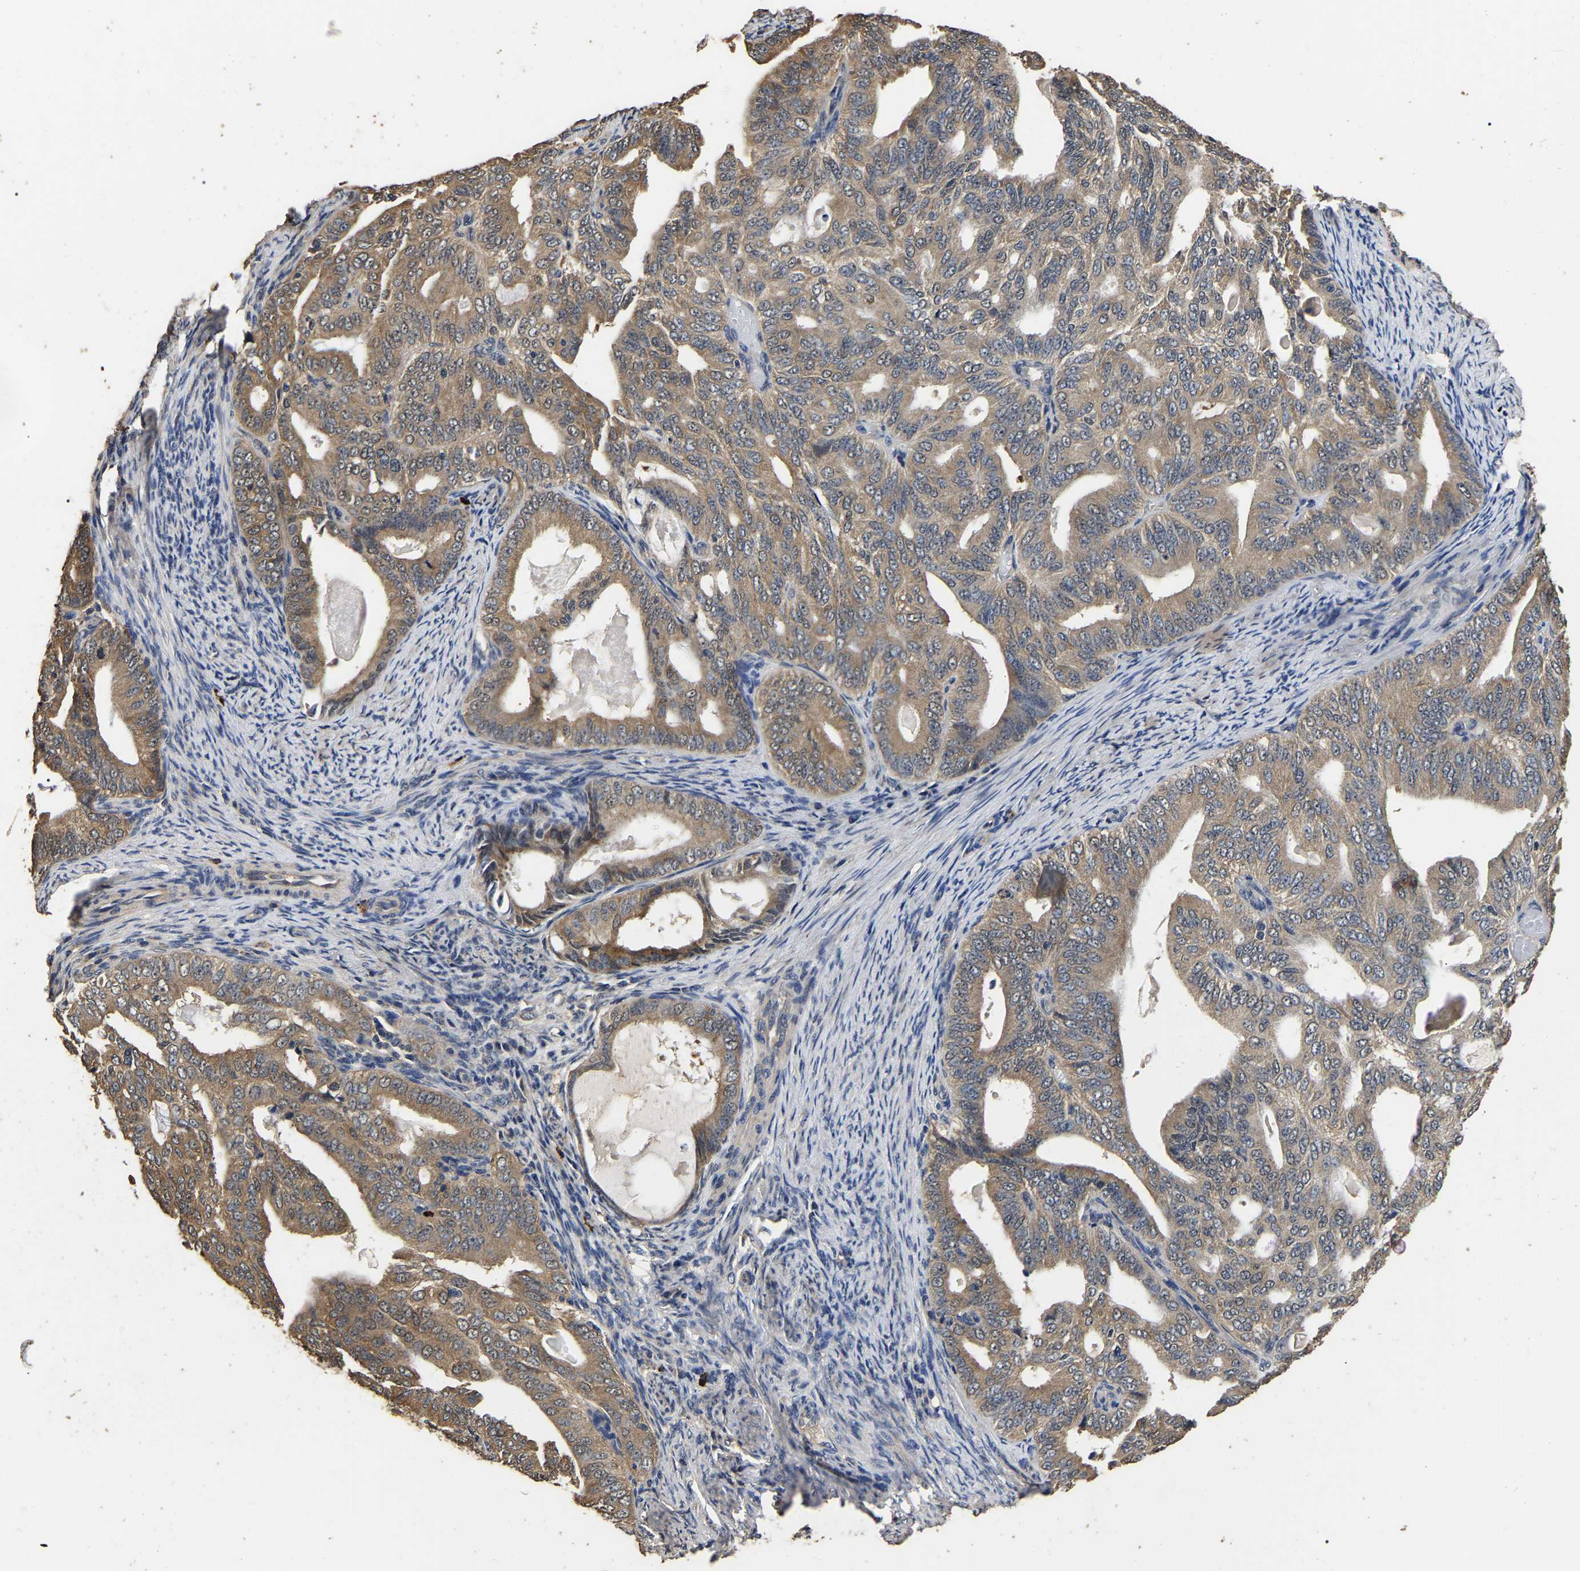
{"staining": {"intensity": "moderate", "quantity": ">75%", "location": "cytoplasmic/membranous"}, "tissue": "endometrial cancer", "cell_type": "Tumor cells", "image_type": "cancer", "snomed": [{"axis": "morphology", "description": "Adenocarcinoma, NOS"}, {"axis": "topography", "description": "Endometrium"}], "caption": "Moderate cytoplasmic/membranous protein expression is appreciated in approximately >75% of tumor cells in endometrial cancer.", "gene": "STK32C", "patient": {"sex": "female", "age": 58}}